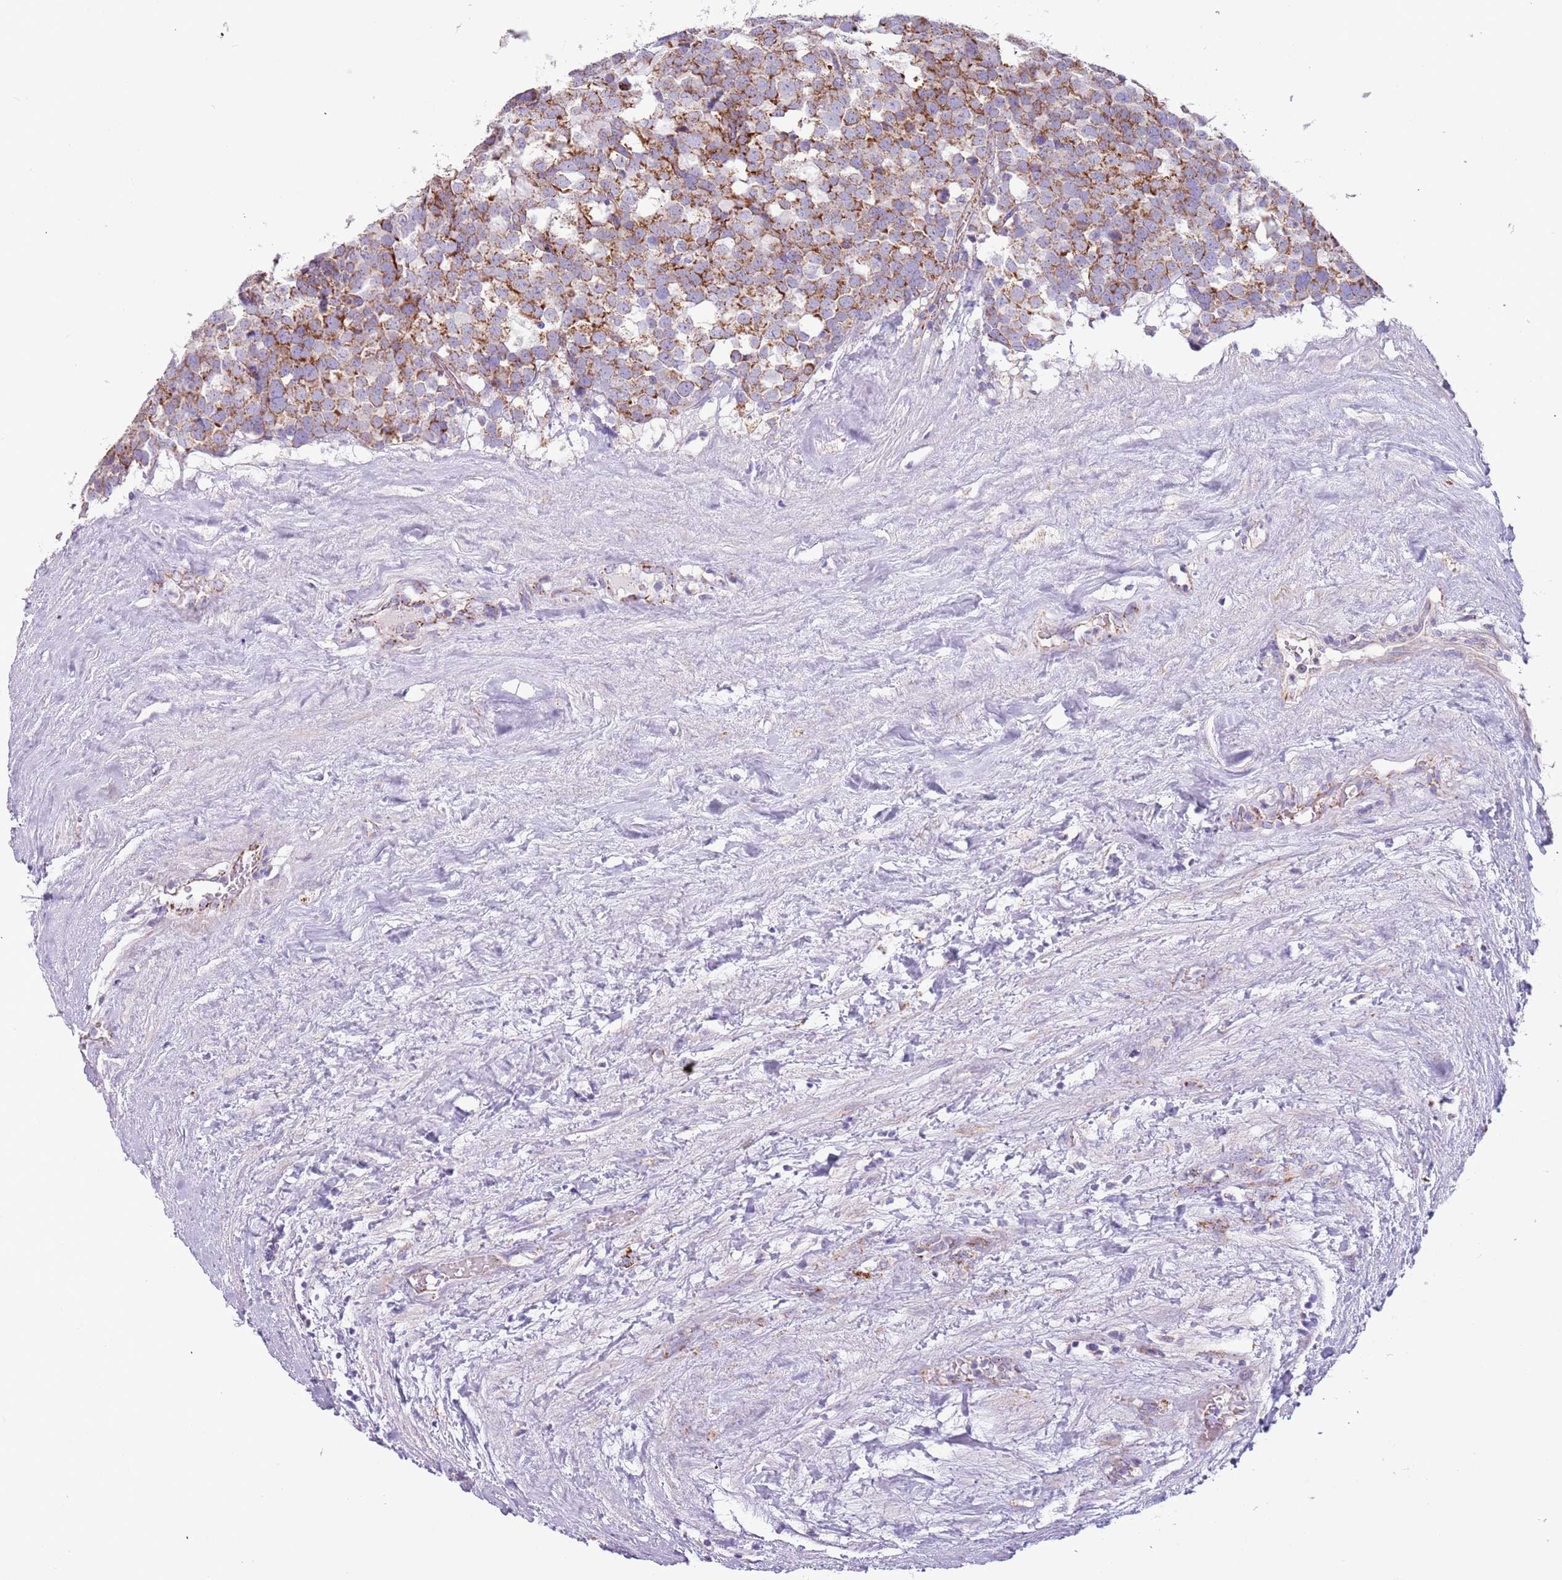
{"staining": {"intensity": "moderate", "quantity": ">75%", "location": "cytoplasmic/membranous"}, "tissue": "testis cancer", "cell_type": "Tumor cells", "image_type": "cancer", "snomed": [{"axis": "morphology", "description": "Seminoma, NOS"}, {"axis": "topography", "description": "Testis"}], "caption": "Immunohistochemical staining of human testis cancer displays moderate cytoplasmic/membranous protein expression in approximately >75% of tumor cells. (IHC, brightfield microscopy, high magnification).", "gene": "RNF222", "patient": {"sex": "male", "age": 71}}